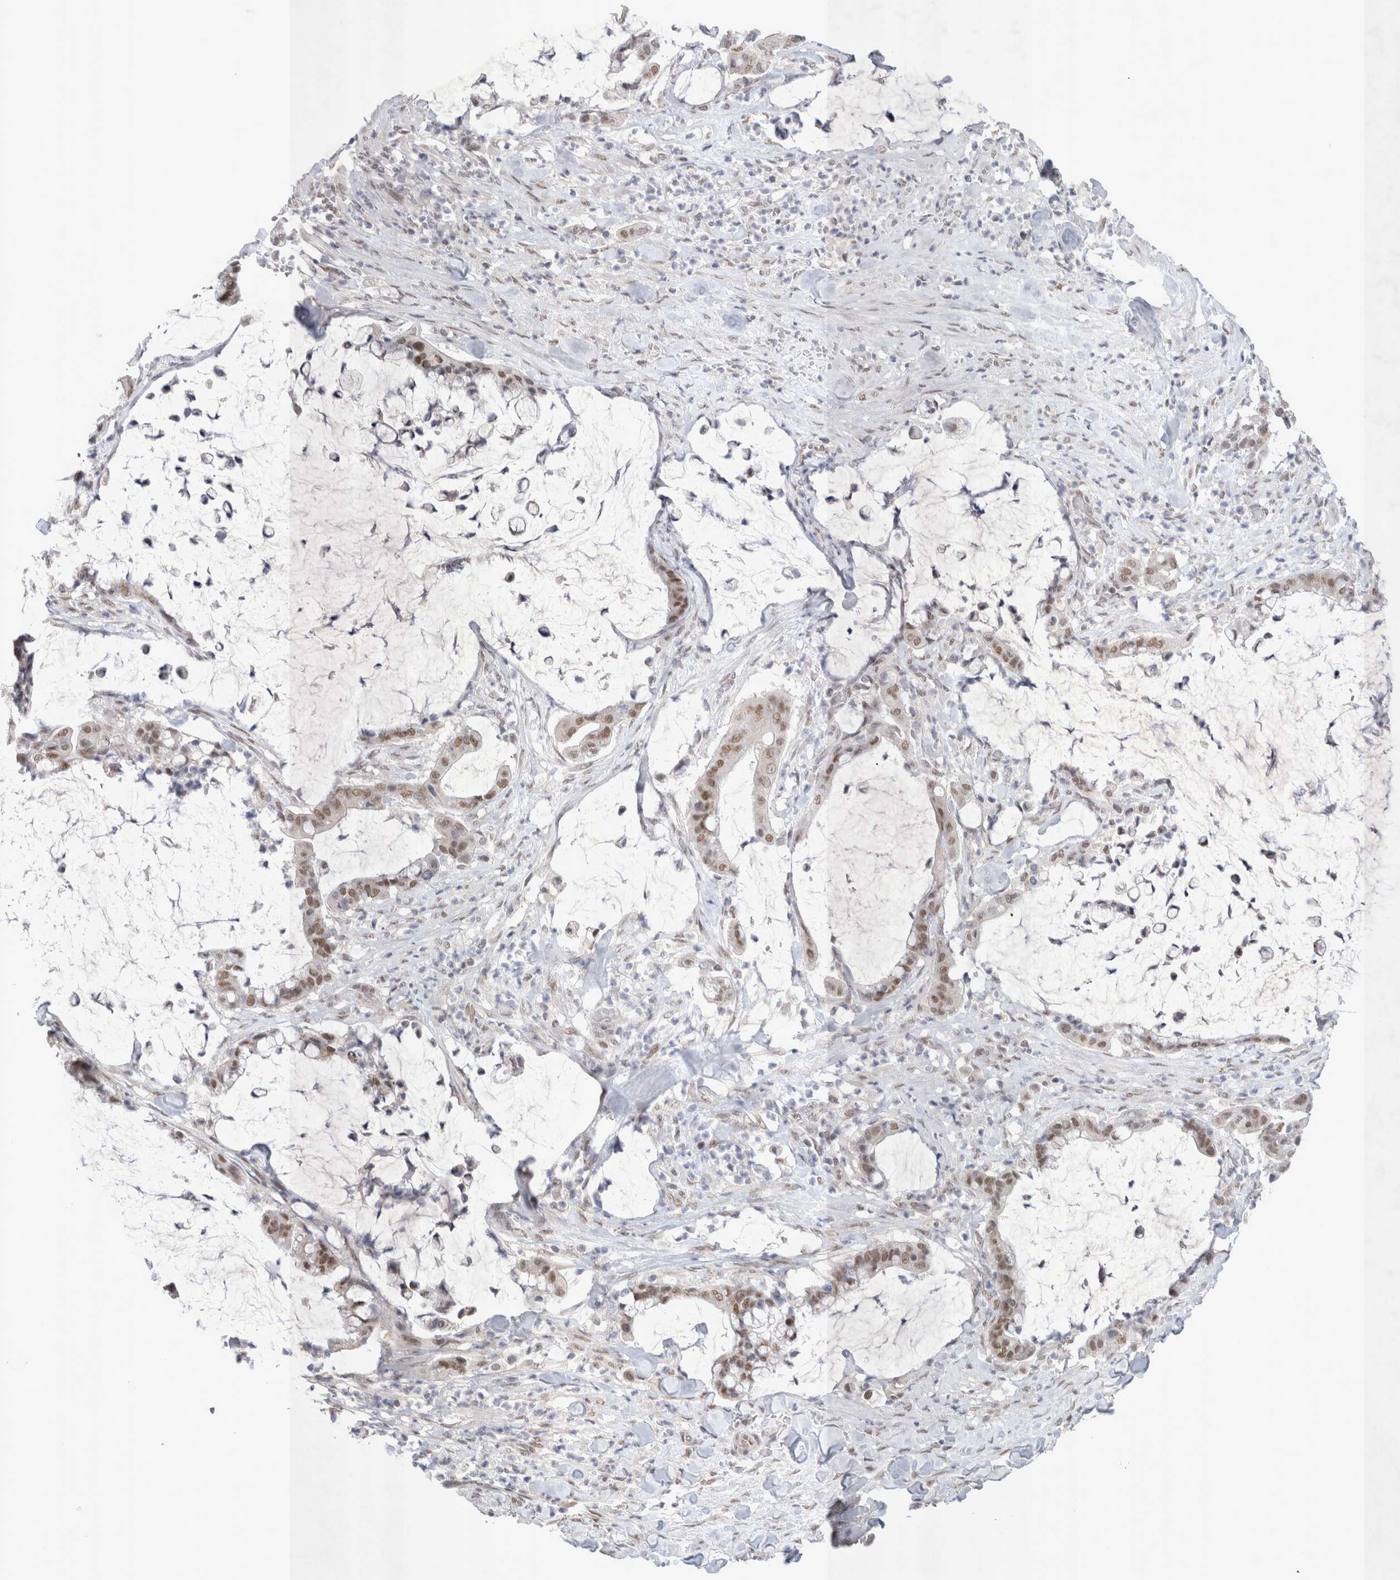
{"staining": {"intensity": "moderate", "quantity": ">75%", "location": "nuclear"}, "tissue": "pancreatic cancer", "cell_type": "Tumor cells", "image_type": "cancer", "snomed": [{"axis": "morphology", "description": "Adenocarcinoma, NOS"}, {"axis": "topography", "description": "Pancreas"}], "caption": "Tumor cells show moderate nuclear expression in about >75% of cells in pancreatic adenocarcinoma. (Brightfield microscopy of DAB IHC at high magnification).", "gene": "RECQL4", "patient": {"sex": "male", "age": 41}}